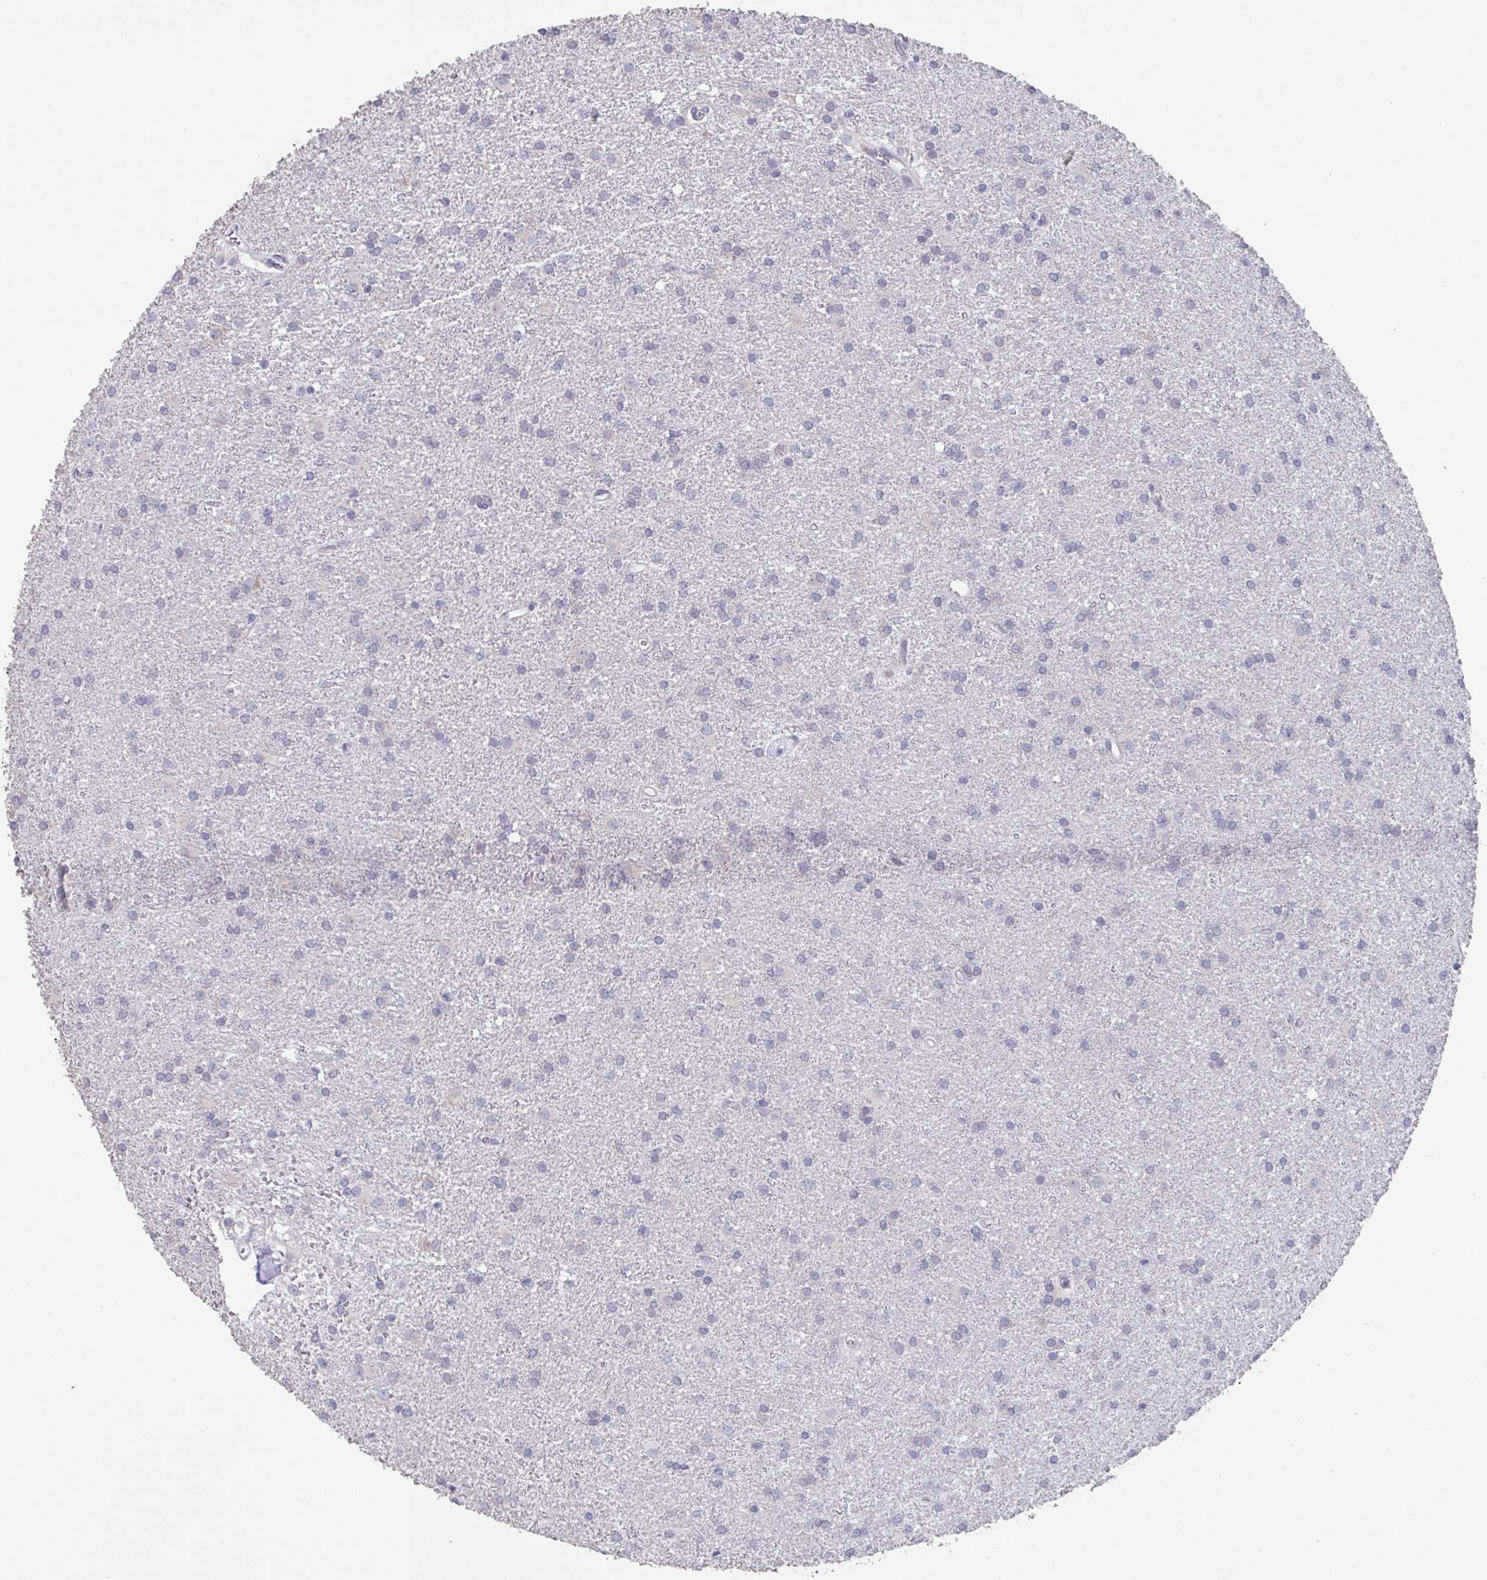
{"staining": {"intensity": "negative", "quantity": "none", "location": "none"}, "tissue": "glioma", "cell_type": "Tumor cells", "image_type": "cancer", "snomed": [{"axis": "morphology", "description": "Glioma, malignant, High grade"}, {"axis": "topography", "description": "Brain"}], "caption": "Human glioma stained for a protein using immunohistochemistry (IHC) exhibits no expression in tumor cells.", "gene": "FAU", "patient": {"sex": "female", "age": 50}}